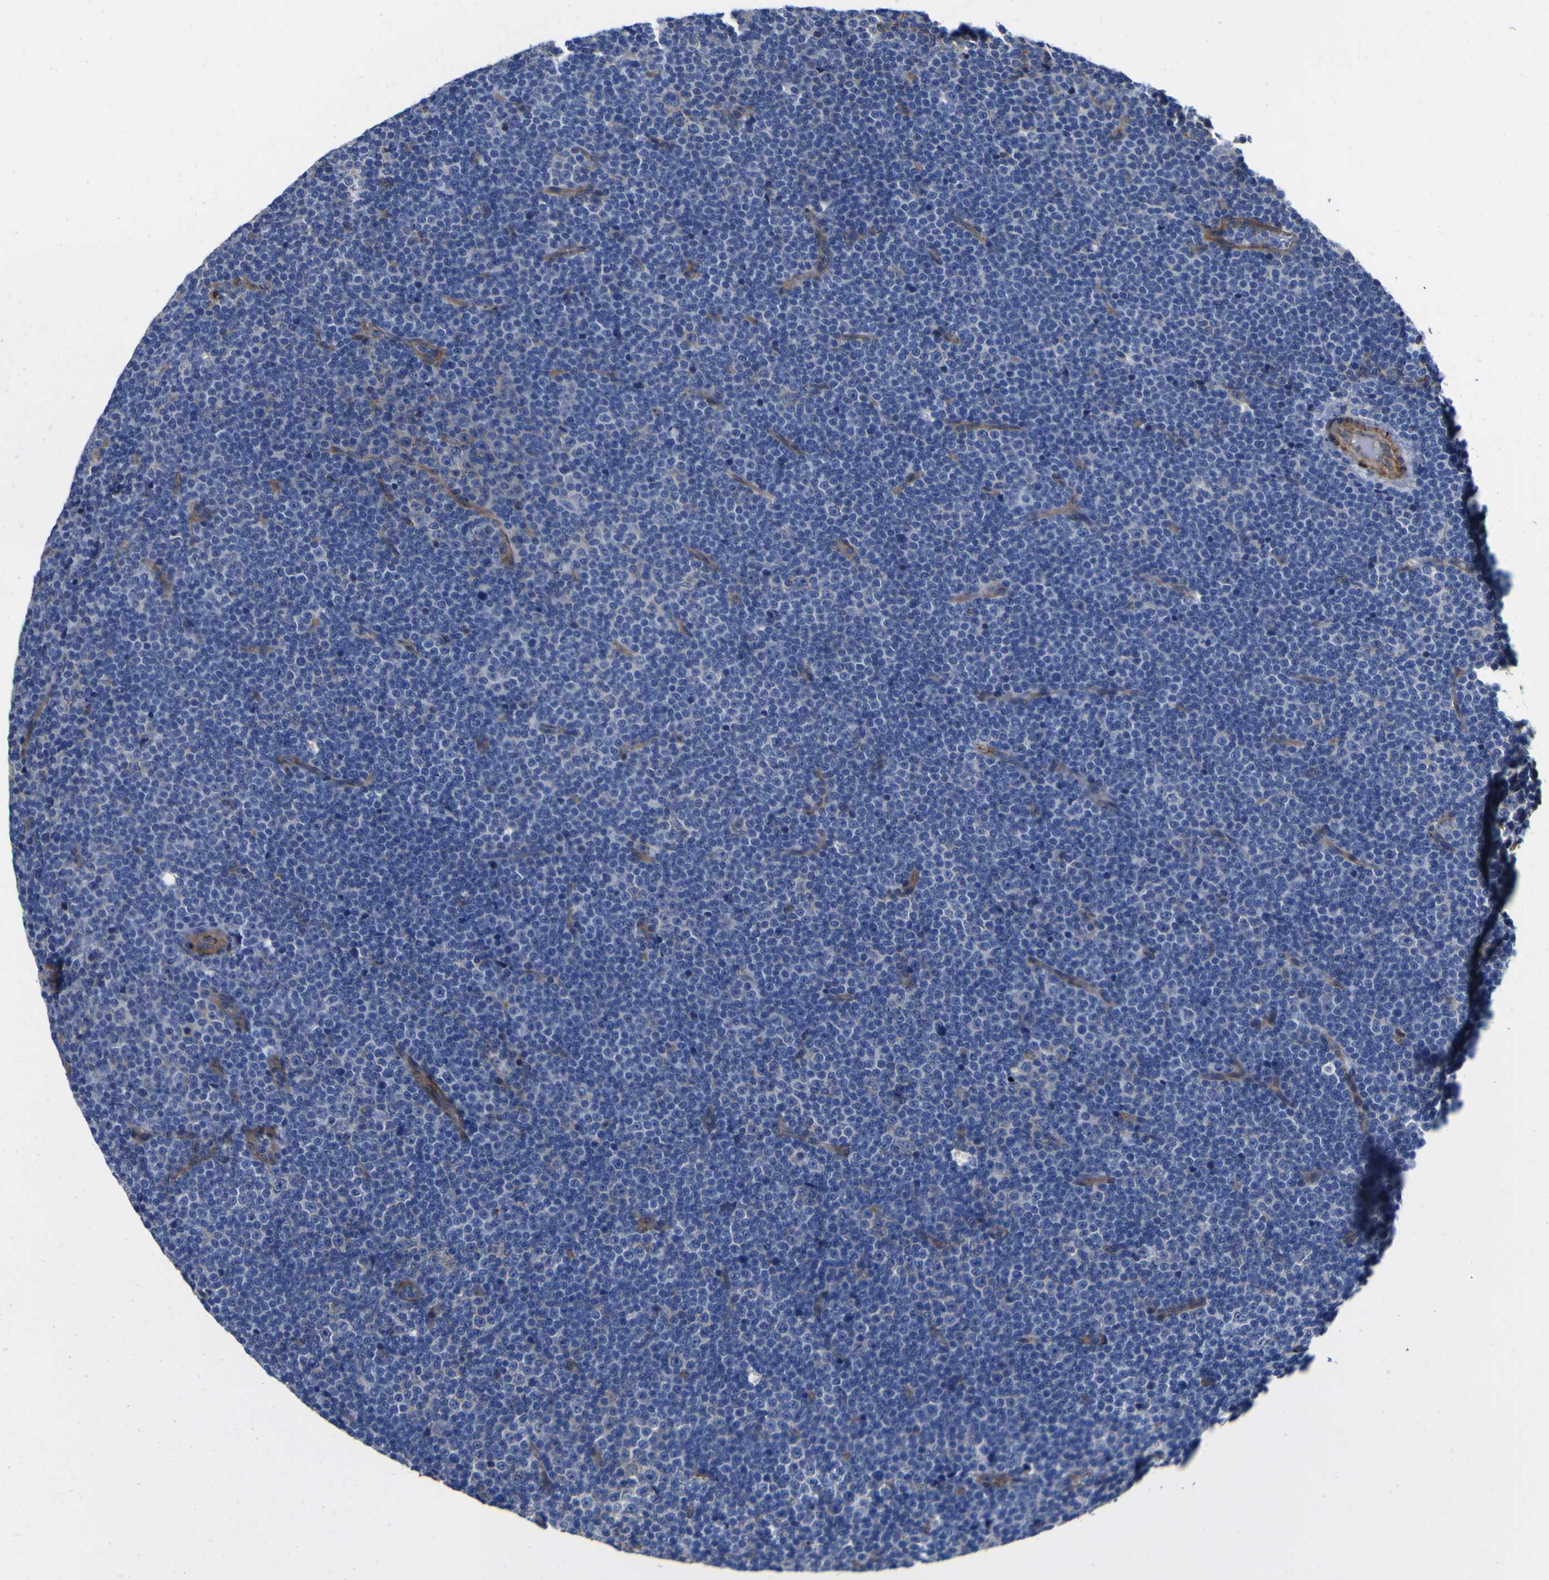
{"staining": {"intensity": "negative", "quantity": "none", "location": "none"}, "tissue": "lymphoma", "cell_type": "Tumor cells", "image_type": "cancer", "snomed": [{"axis": "morphology", "description": "Malignant lymphoma, non-Hodgkin's type, Low grade"}, {"axis": "topography", "description": "Lymph node"}], "caption": "DAB immunohistochemical staining of human malignant lymphoma, non-Hodgkin's type (low-grade) exhibits no significant expression in tumor cells.", "gene": "CD151", "patient": {"sex": "female", "age": 67}}